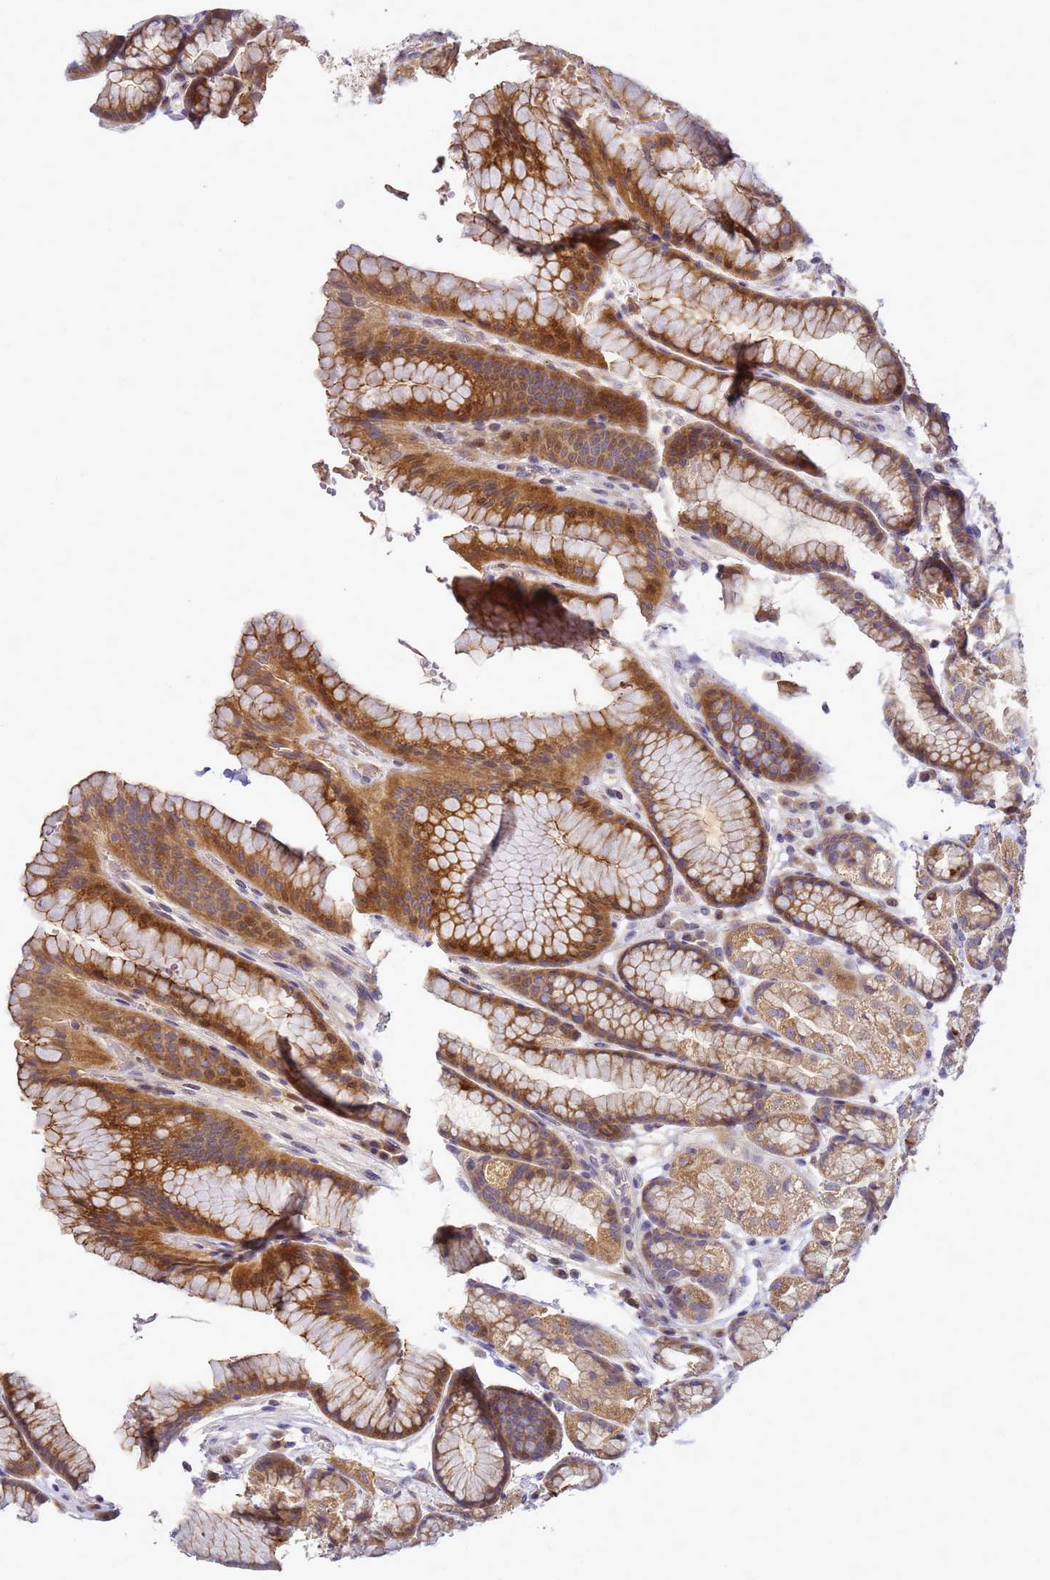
{"staining": {"intensity": "moderate", "quantity": ">75%", "location": "cytoplasmic/membranous"}, "tissue": "stomach", "cell_type": "Glandular cells", "image_type": "normal", "snomed": [{"axis": "morphology", "description": "Normal tissue, NOS"}, {"axis": "morphology", "description": "Adenocarcinoma, NOS"}, {"axis": "topography", "description": "Stomach"}], "caption": "A photomicrograph of stomach stained for a protein displays moderate cytoplasmic/membranous brown staining in glandular cells. The staining is performed using DAB brown chromogen to label protein expression. The nuclei are counter-stained blue using hematoxylin.", "gene": "TMEM74B", "patient": {"sex": "male", "age": 57}}